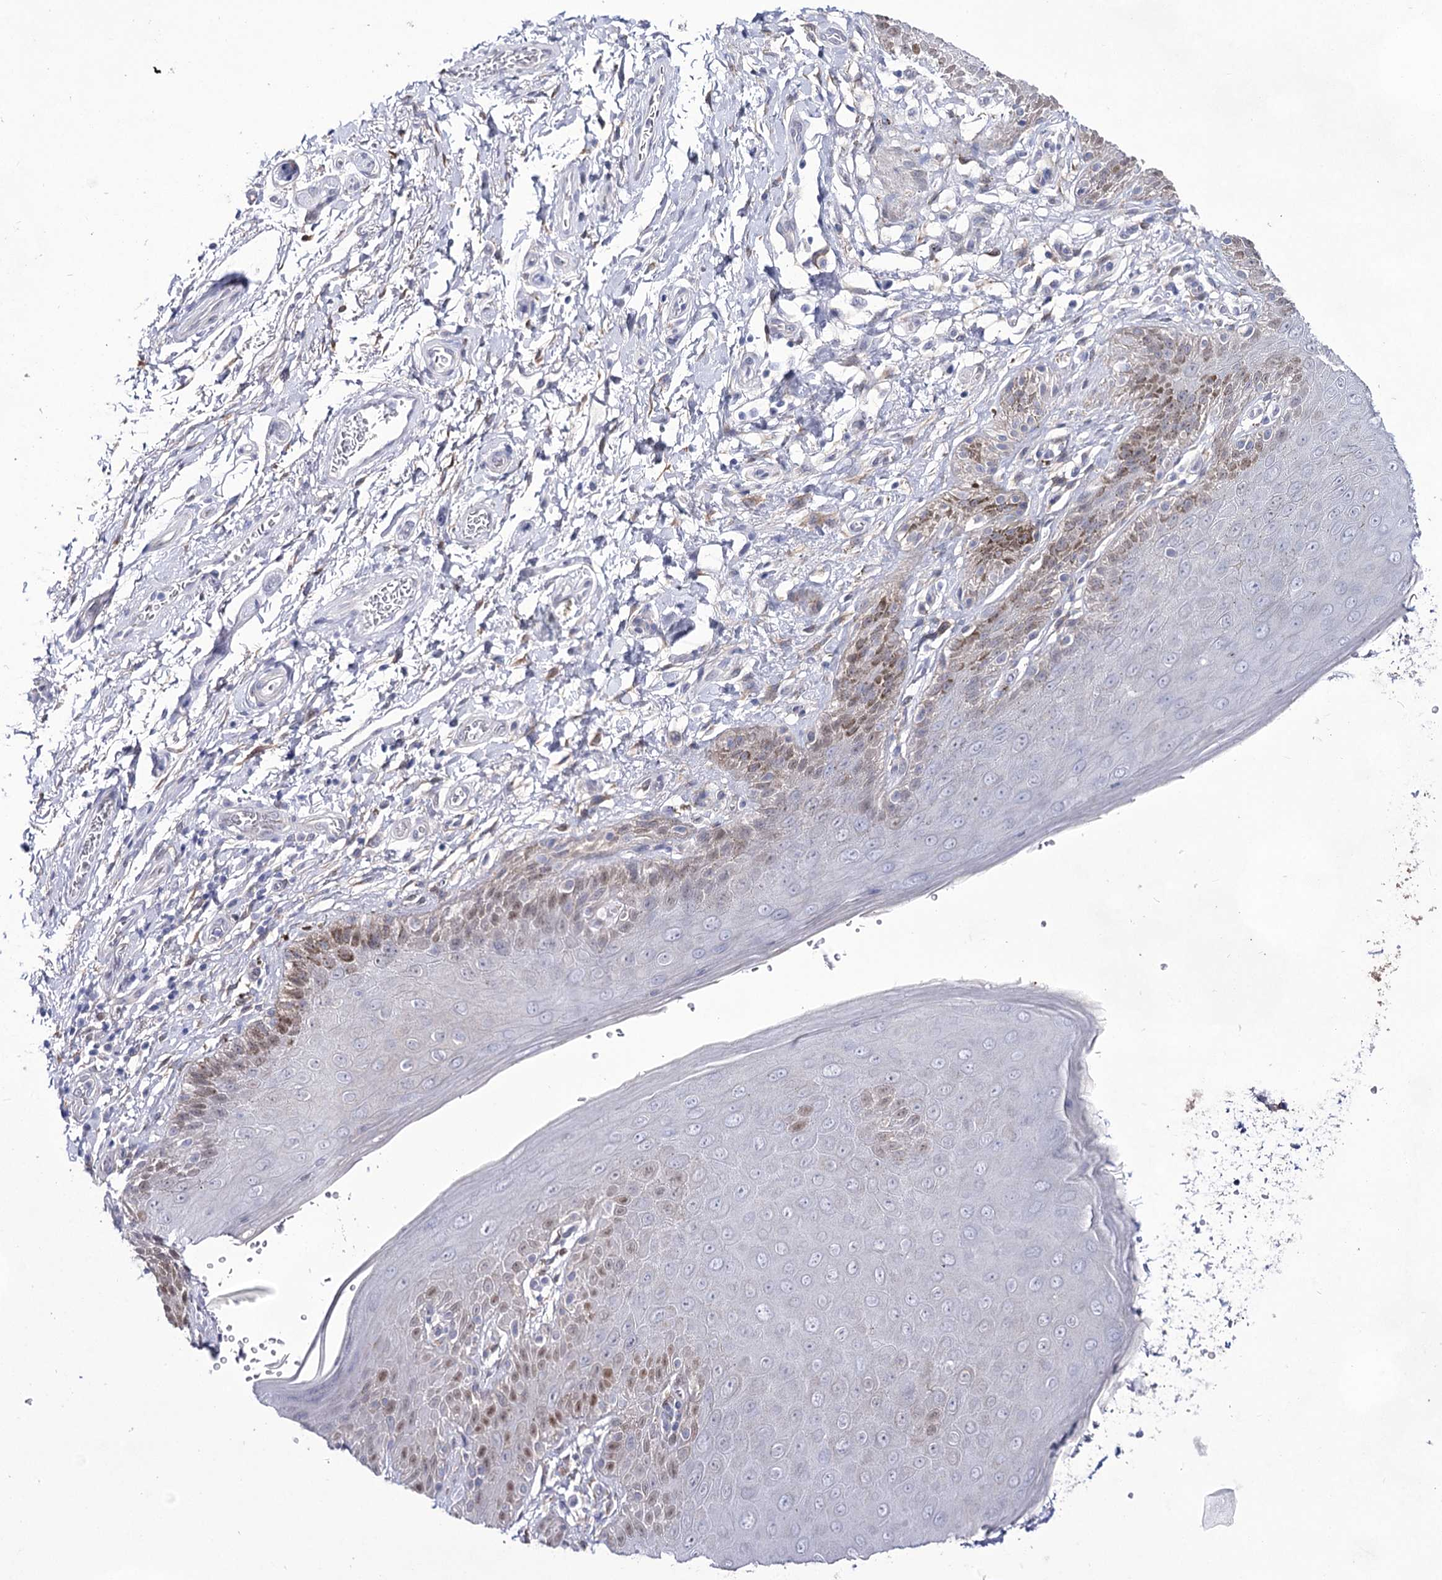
{"staining": {"intensity": "moderate", "quantity": "25%-75%", "location": "nuclear"}, "tissue": "skin", "cell_type": "Epidermal cells", "image_type": "normal", "snomed": [{"axis": "morphology", "description": "Normal tissue, NOS"}, {"axis": "topography", "description": "Anal"}], "caption": "DAB immunohistochemical staining of benign skin exhibits moderate nuclear protein staining in approximately 25%-75% of epidermal cells. Using DAB (brown) and hematoxylin (blue) stains, captured at high magnification using brightfield microscopy.", "gene": "UGDH", "patient": {"sex": "male", "age": 44}}